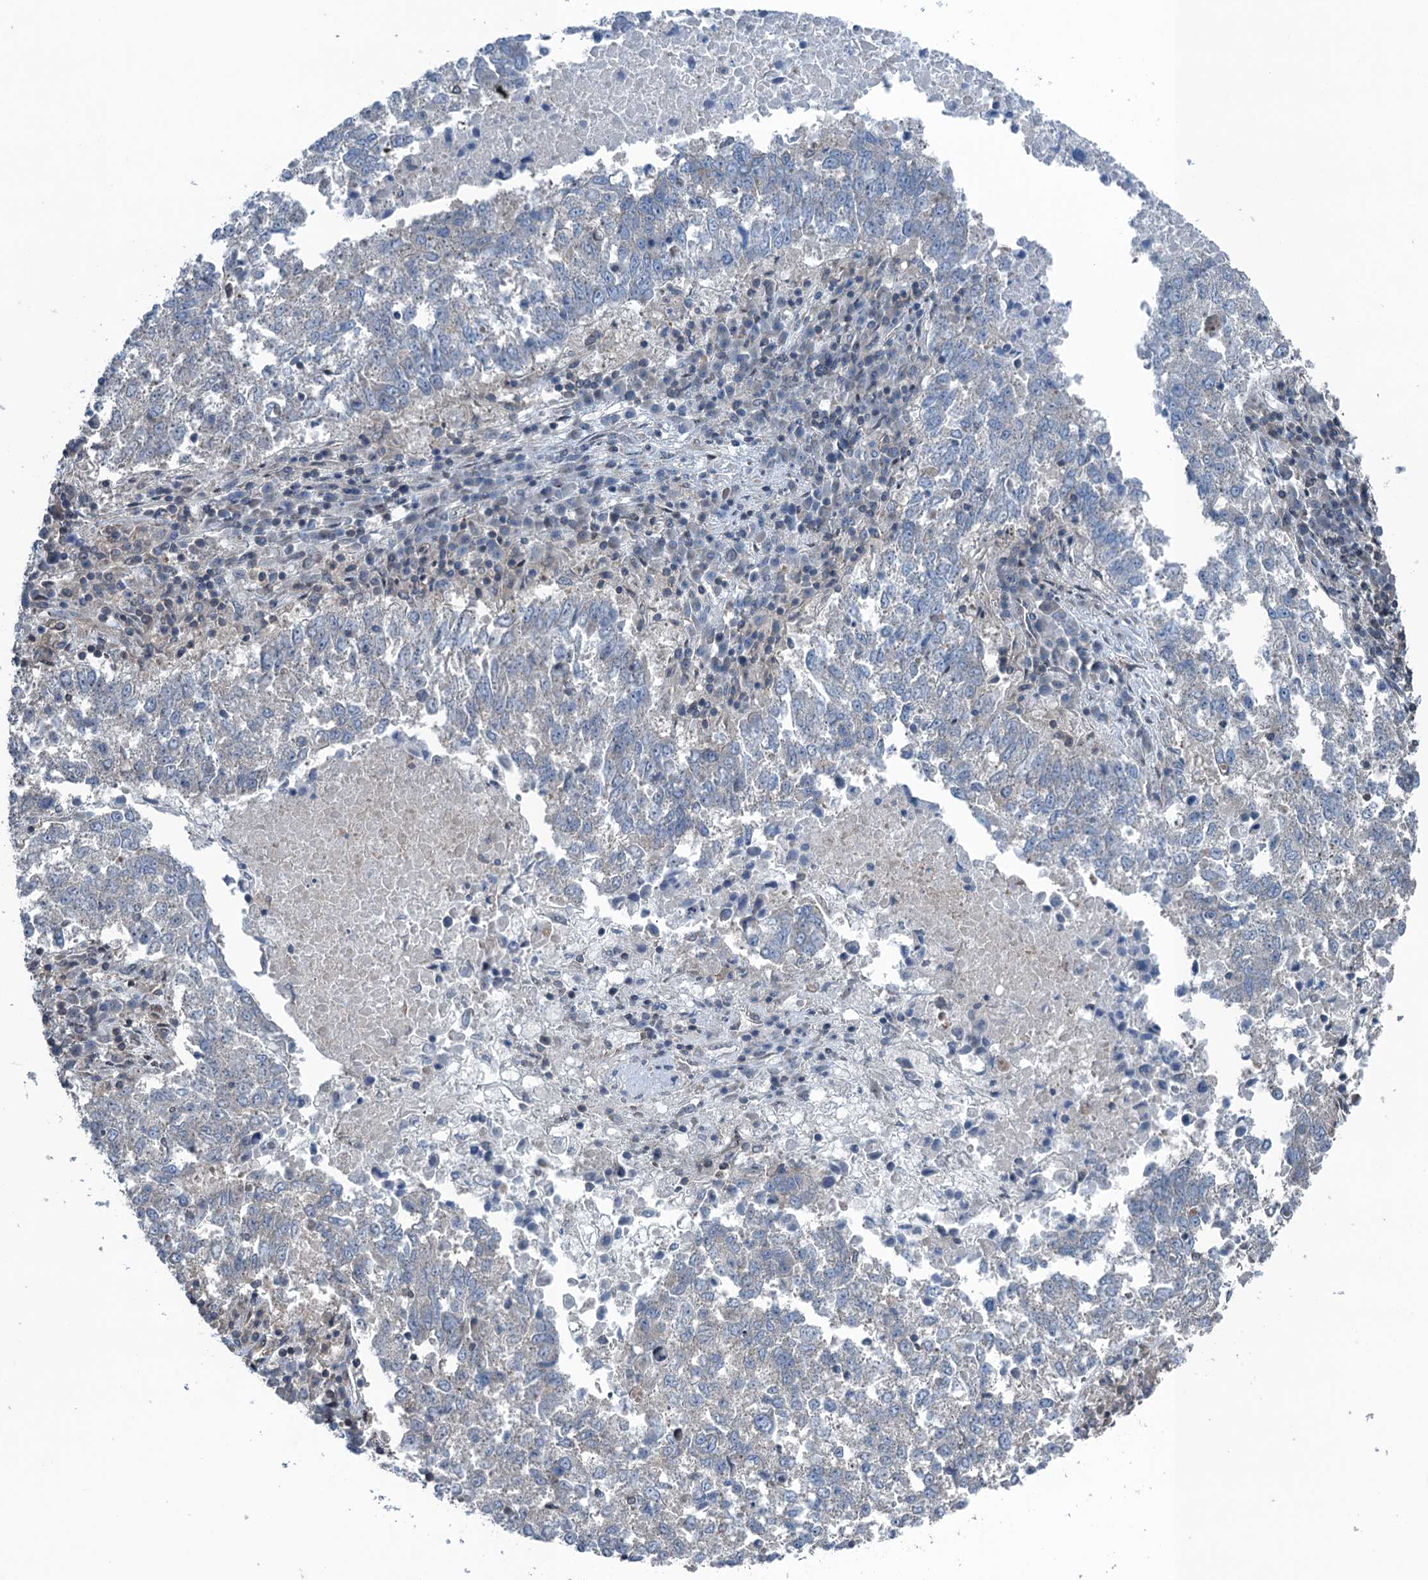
{"staining": {"intensity": "negative", "quantity": "none", "location": "none"}, "tissue": "lung cancer", "cell_type": "Tumor cells", "image_type": "cancer", "snomed": [{"axis": "morphology", "description": "Squamous cell carcinoma, NOS"}, {"axis": "topography", "description": "Lung"}], "caption": "High magnification brightfield microscopy of lung cancer stained with DAB (brown) and counterstained with hematoxylin (blue): tumor cells show no significant expression. (DAB (3,3'-diaminobenzidine) immunohistochemistry with hematoxylin counter stain).", "gene": "TRAPPC8", "patient": {"sex": "male", "age": 73}}